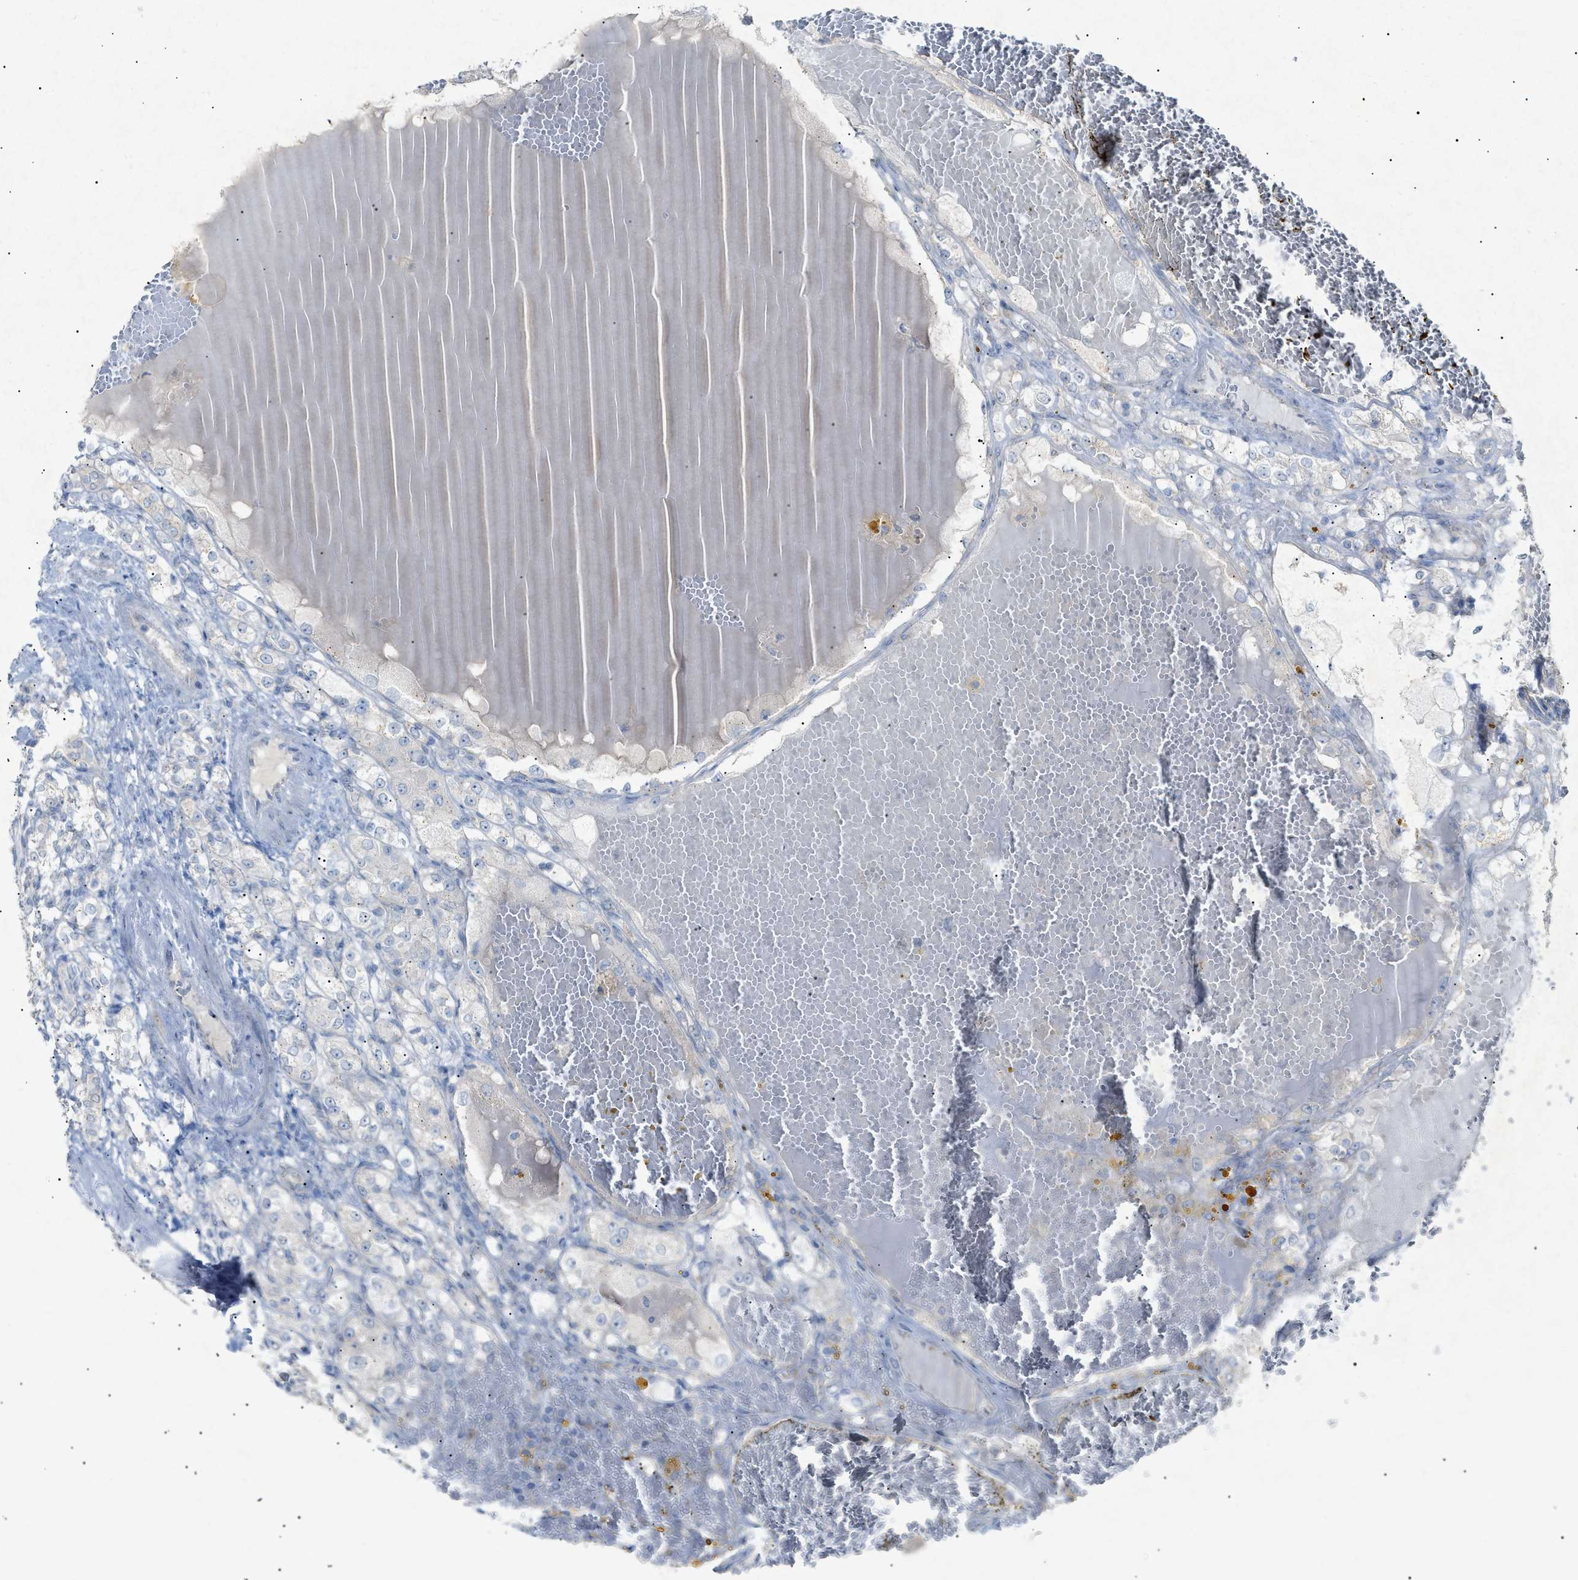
{"staining": {"intensity": "negative", "quantity": "none", "location": "none"}, "tissue": "renal cancer", "cell_type": "Tumor cells", "image_type": "cancer", "snomed": [{"axis": "morphology", "description": "Normal tissue, NOS"}, {"axis": "morphology", "description": "Adenocarcinoma, NOS"}, {"axis": "topography", "description": "Kidney"}], "caption": "An immunohistochemistry photomicrograph of renal cancer is shown. There is no staining in tumor cells of renal cancer.", "gene": "SLC25A31", "patient": {"sex": "male", "age": 61}}